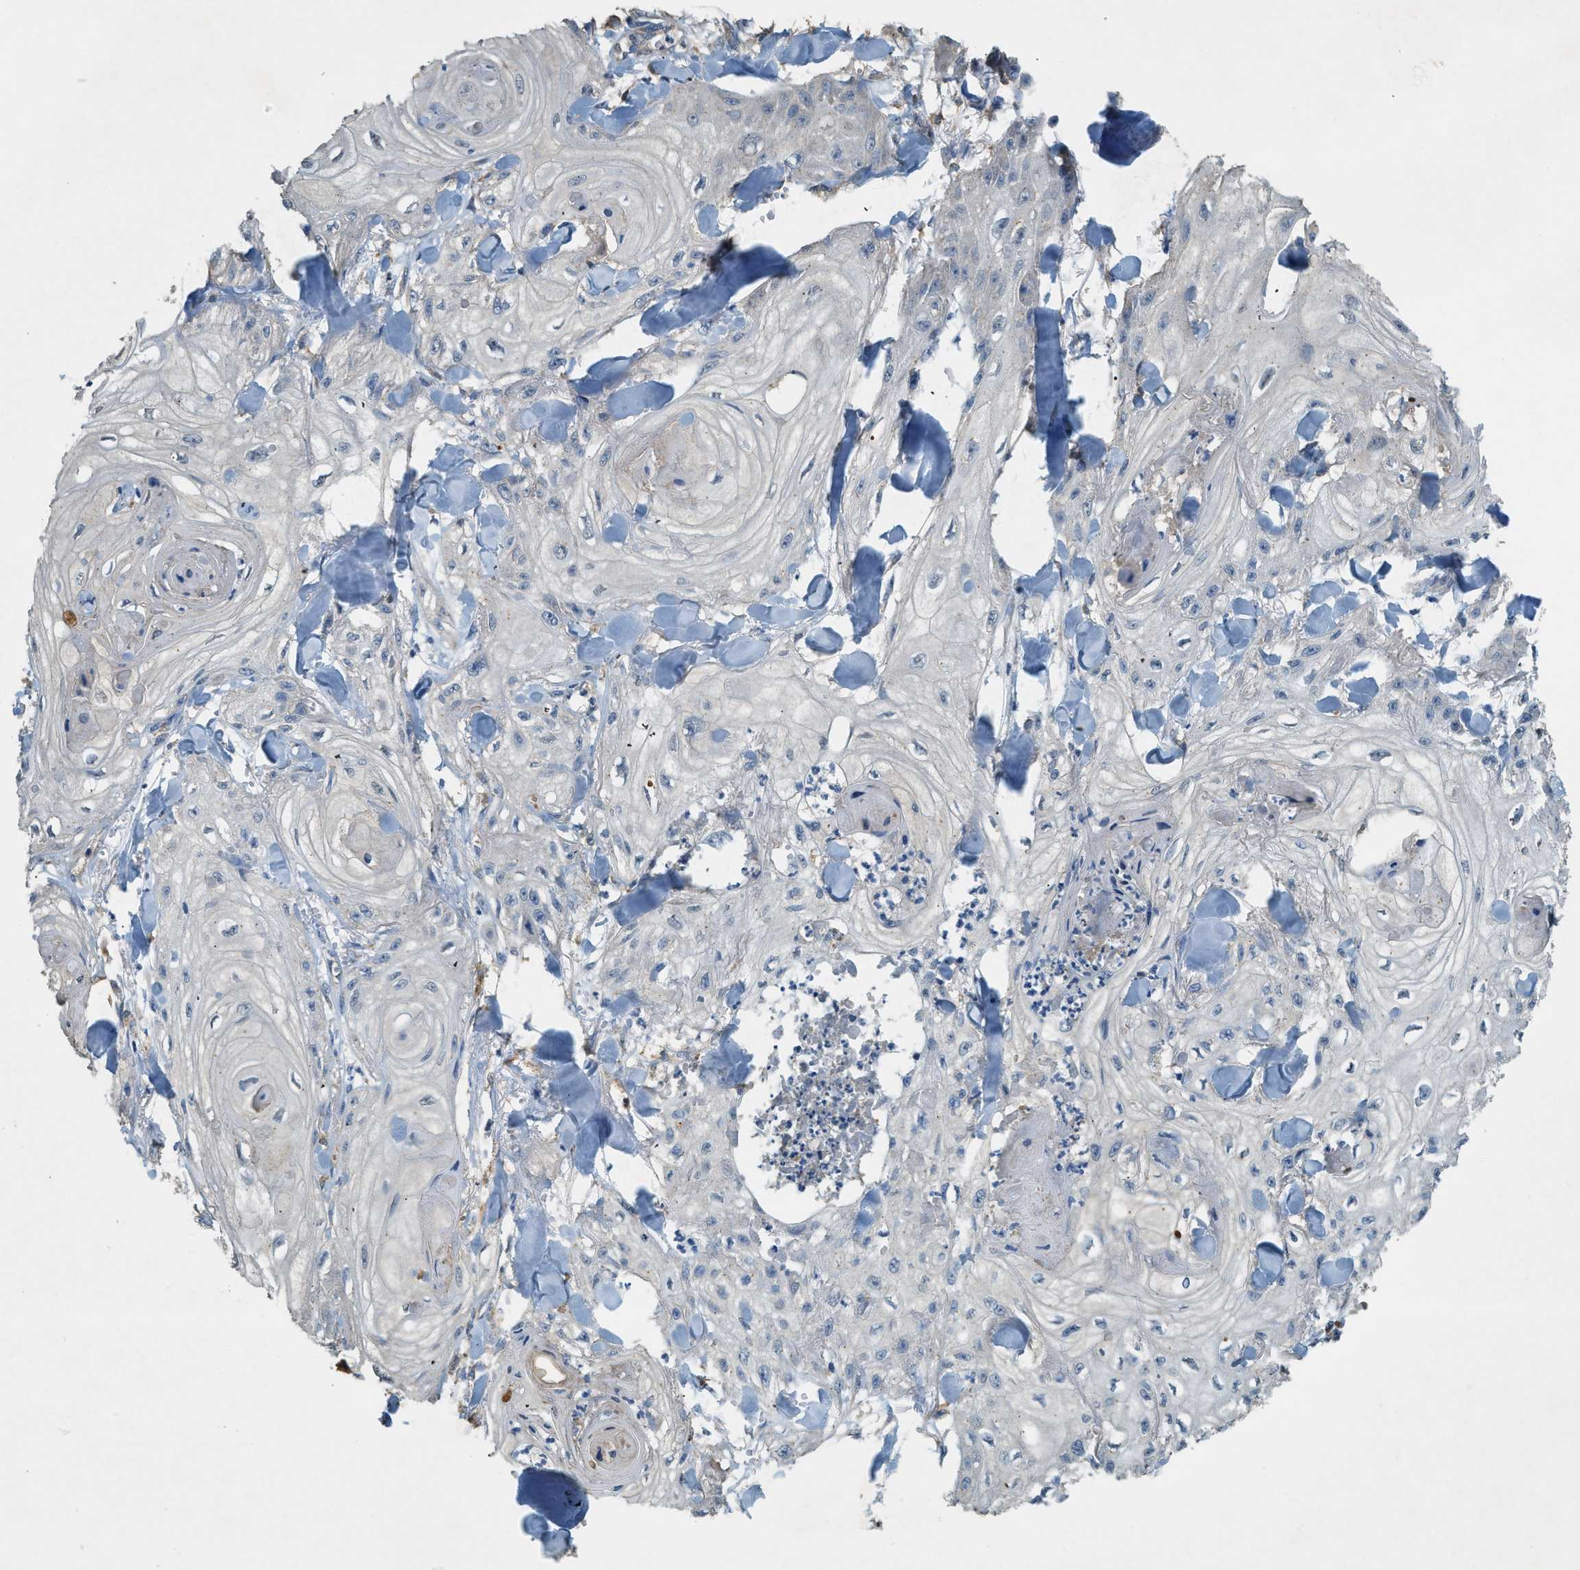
{"staining": {"intensity": "negative", "quantity": "none", "location": "none"}, "tissue": "skin cancer", "cell_type": "Tumor cells", "image_type": "cancer", "snomed": [{"axis": "morphology", "description": "Squamous cell carcinoma, NOS"}, {"axis": "topography", "description": "Skin"}], "caption": "Tumor cells show no significant expression in skin cancer (squamous cell carcinoma).", "gene": "CFLAR", "patient": {"sex": "male", "age": 74}}